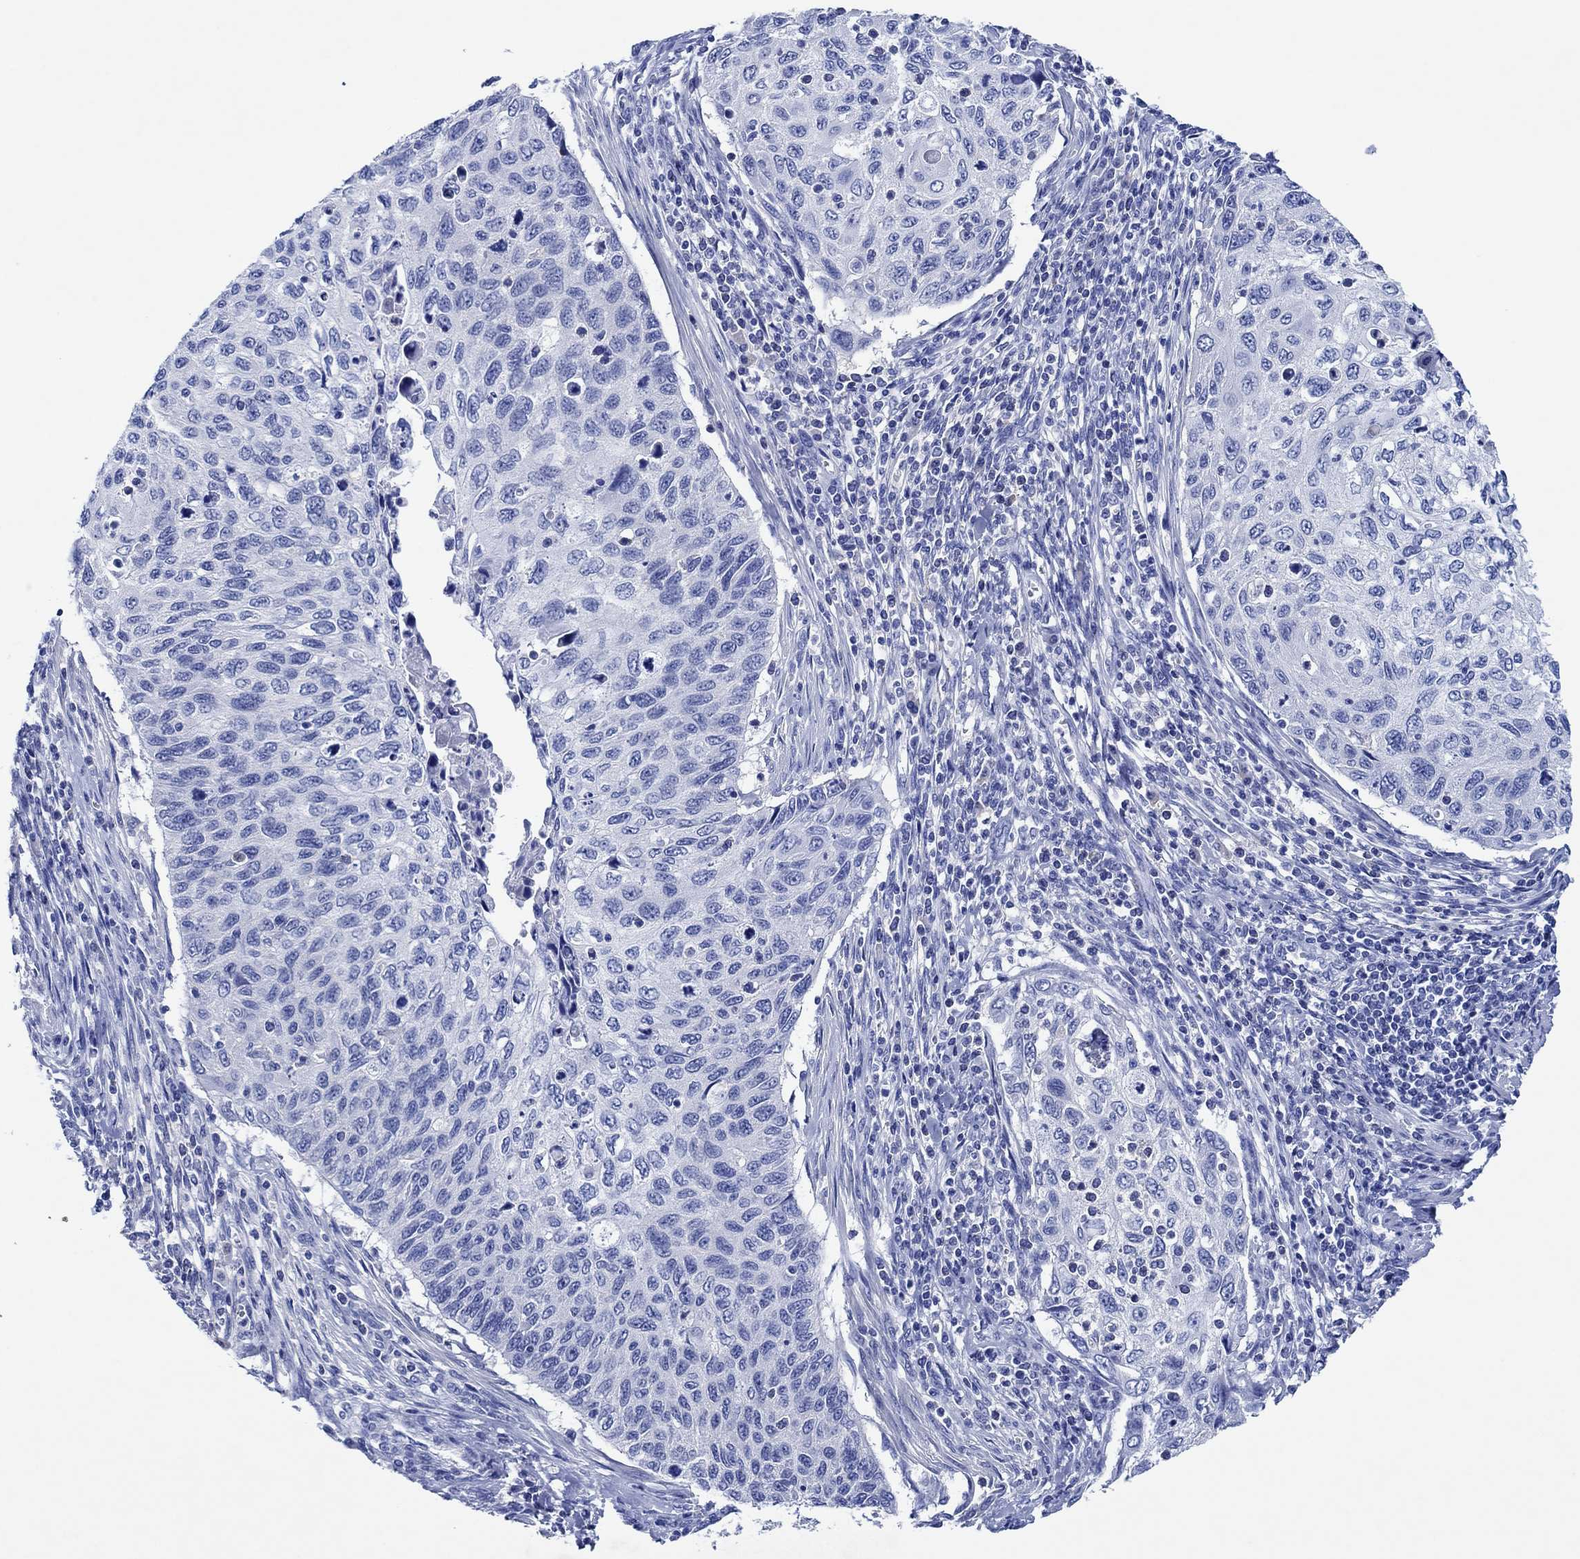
{"staining": {"intensity": "negative", "quantity": "none", "location": "none"}, "tissue": "cervical cancer", "cell_type": "Tumor cells", "image_type": "cancer", "snomed": [{"axis": "morphology", "description": "Squamous cell carcinoma, NOS"}, {"axis": "topography", "description": "Cervix"}], "caption": "Immunohistochemistry micrograph of neoplastic tissue: human squamous cell carcinoma (cervical) stained with DAB (3,3'-diaminobenzidine) shows no significant protein positivity in tumor cells.", "gene": "CPNE6", "patient": {"sex": "female", "age": 70}}